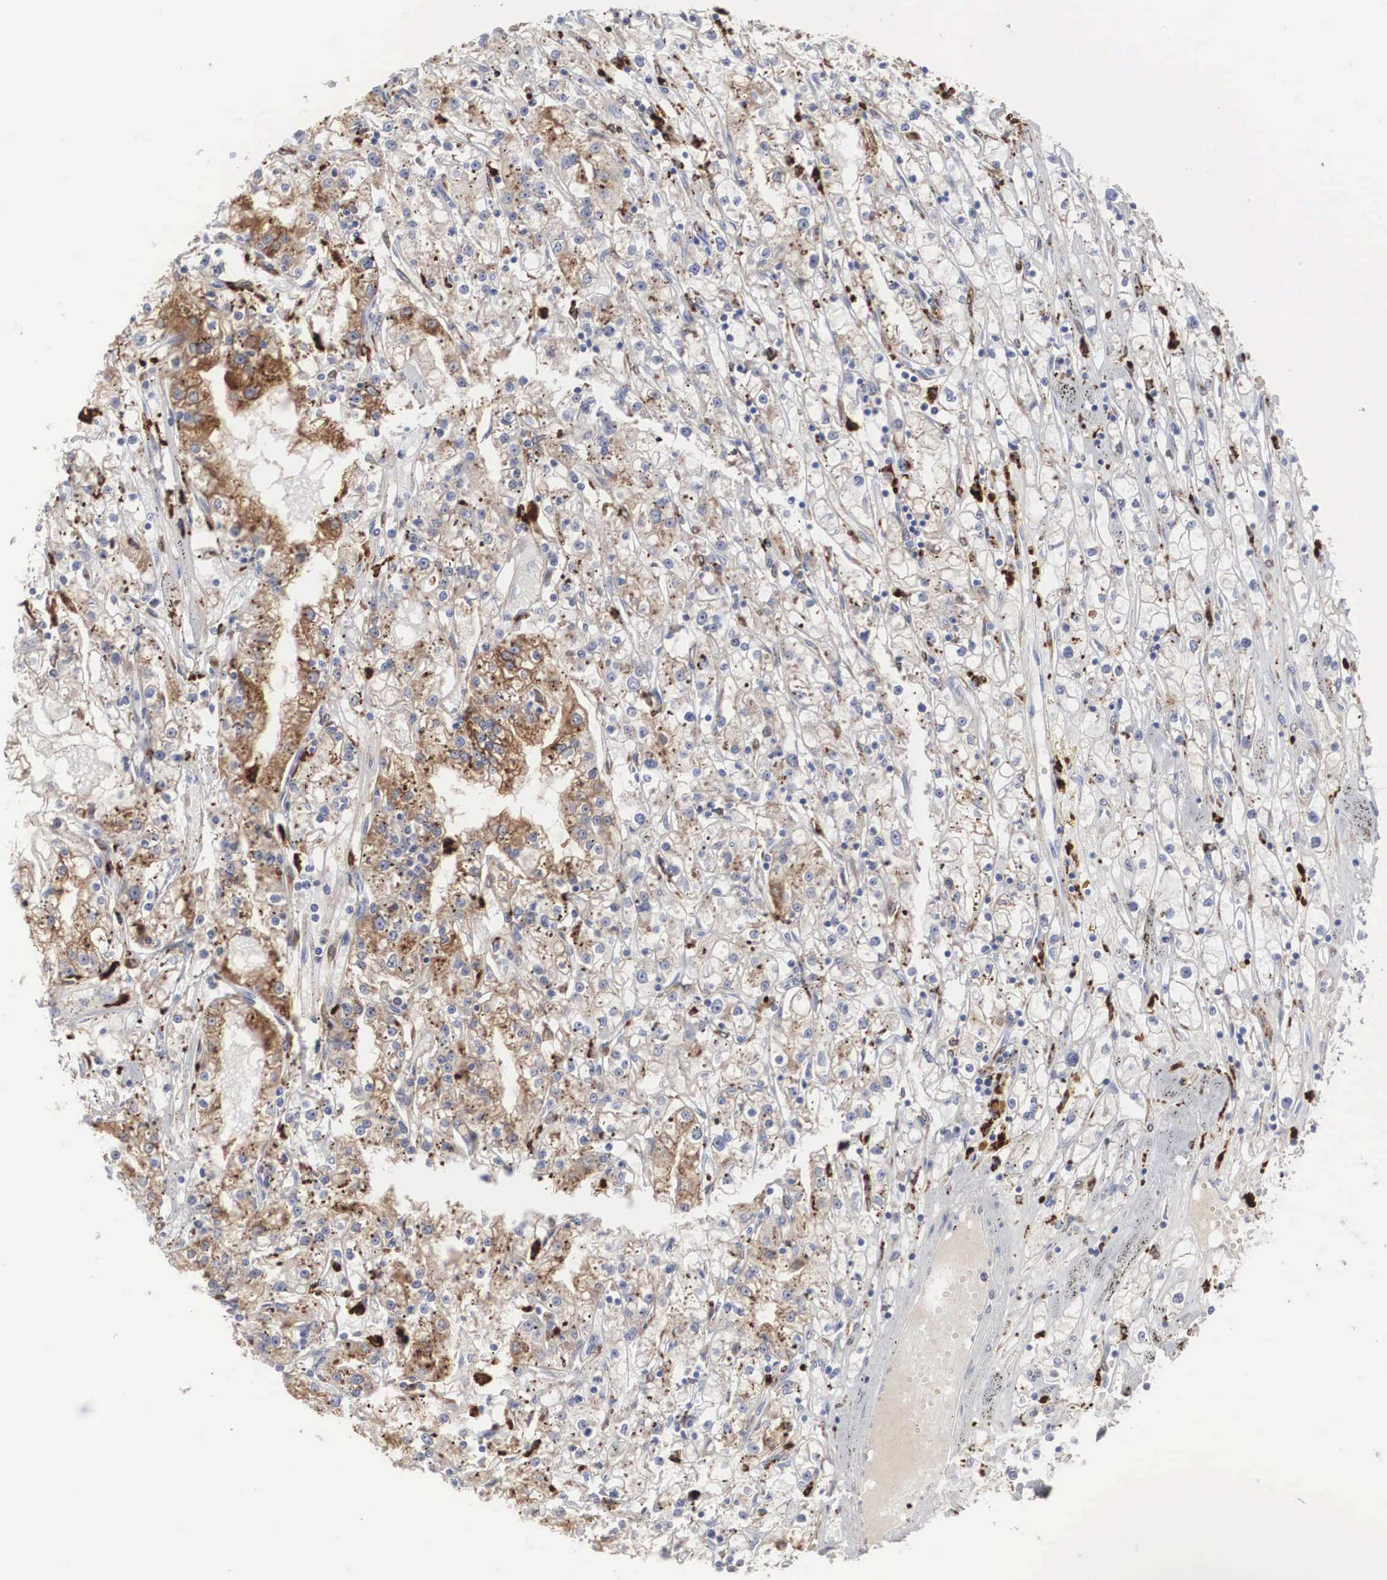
{"staining": {"intensity": "moderate", "quantity": "25%-75%", "location": "cytoplasmic/membranous"}, "tissue": "renal cancer", "cell_type": "Tumor cells", "image_type": "cancer", "snomed": [{"axis": "morphology", "description": "Adenocarcinoma, NOS"}, {"axis": "topography", "description": "Kidney"}], "caption": "Human renal adenocarcinoma stained with a brown dye shows moderate cytoplasmic/membranous positive expression in approximately 25%-75% of tumor cells.", "gene": "LGALS3BP", "patient": {"sex": "male", "age": 56}}